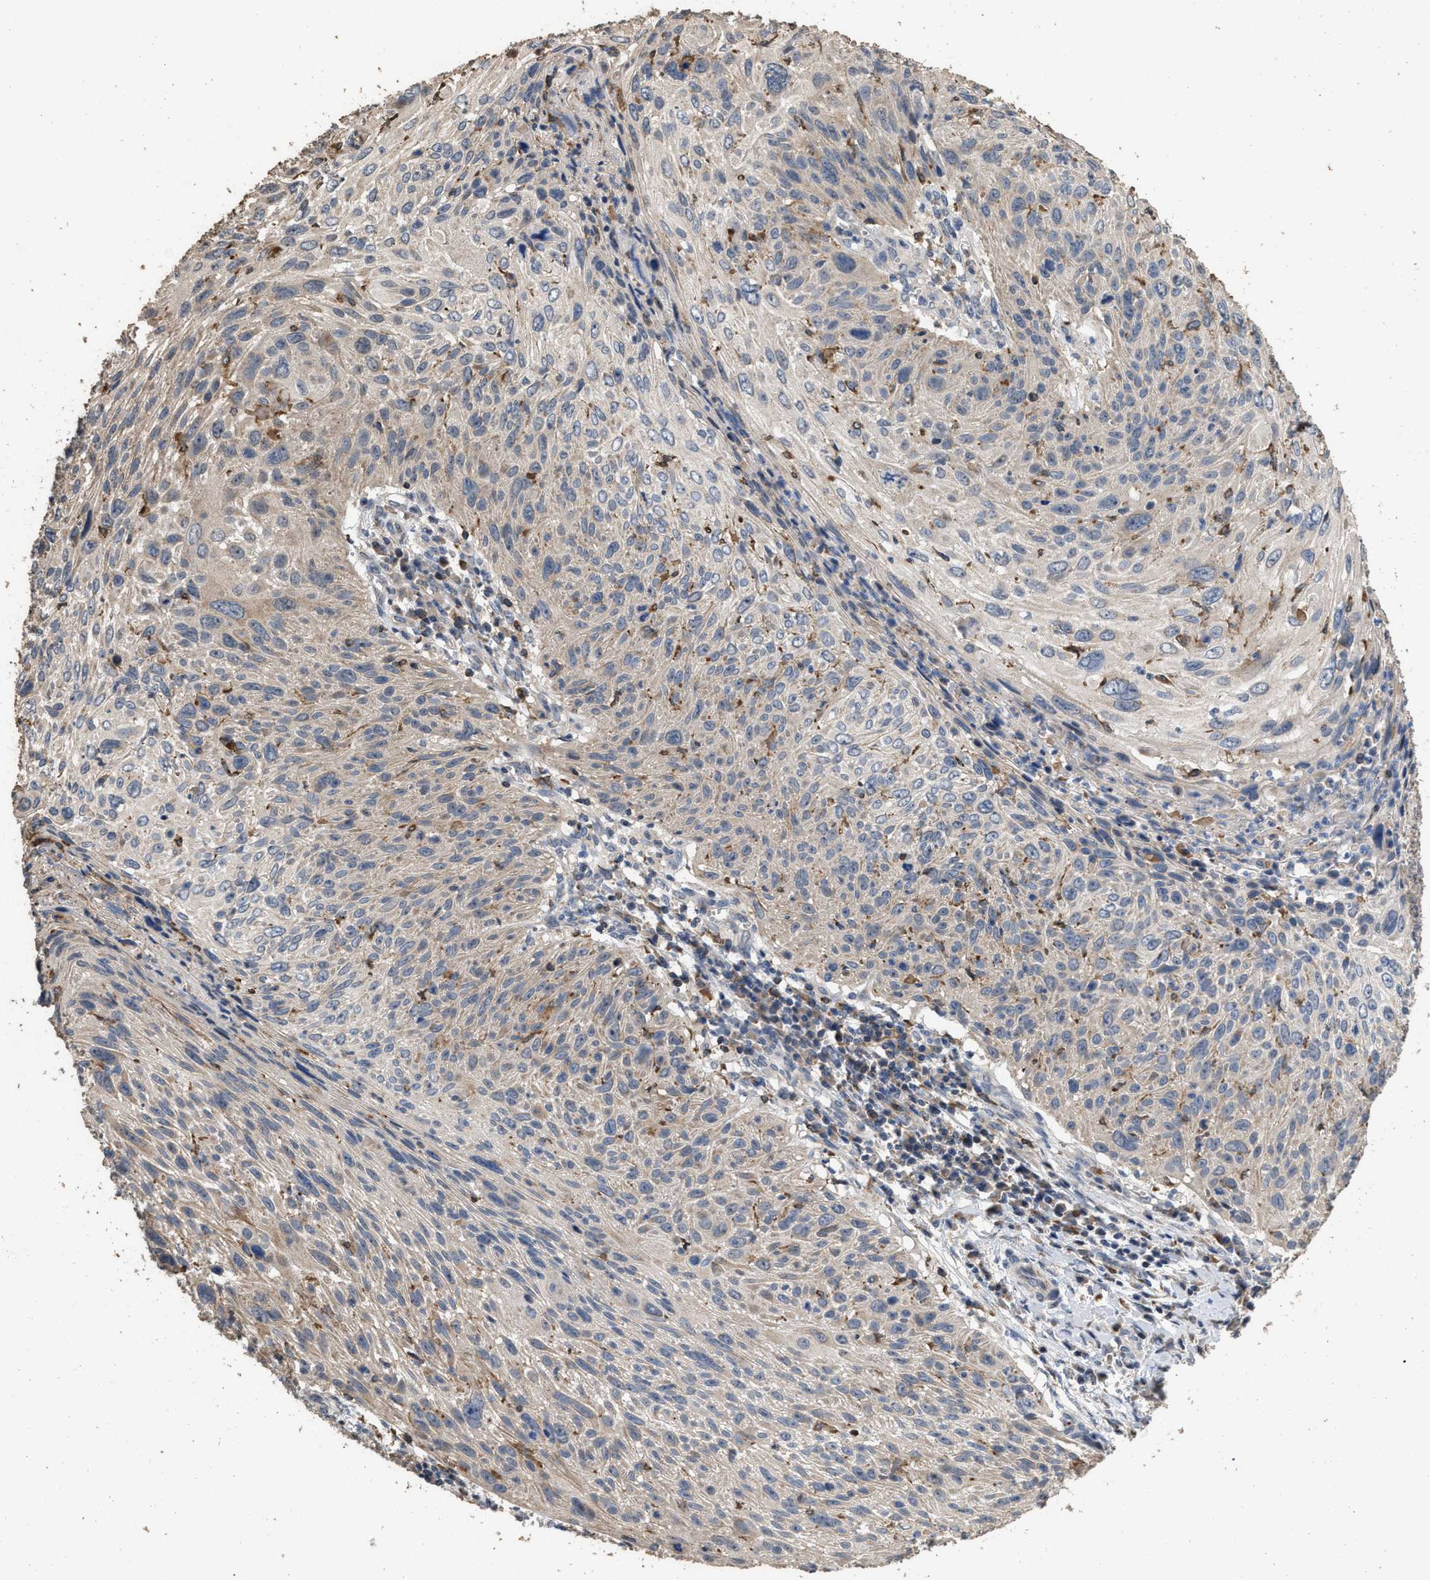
{"staining": {"intensity": "weak", "quantity": "25%-75%", "location": "cytoplasmic/membranous"}, "tissue": "cervical cancer", "cell_type": "Tumor cells", "image_type": "cancer", "snomed": [{"axis": "morphology", "description": "Squamous cell carcinoma, NOS"}, {"axis": "topography", "description": "Cervix"}], "caption": "About 25%-75% of tumor cells in human cervical cancer (squamous cell carcinoma) show weak cytoplasmic/membranous protein expression as visualized by brown immunohistochemical staining.", "gene": "TDRKH", "patient": {"sex": "female", "age": 51}}